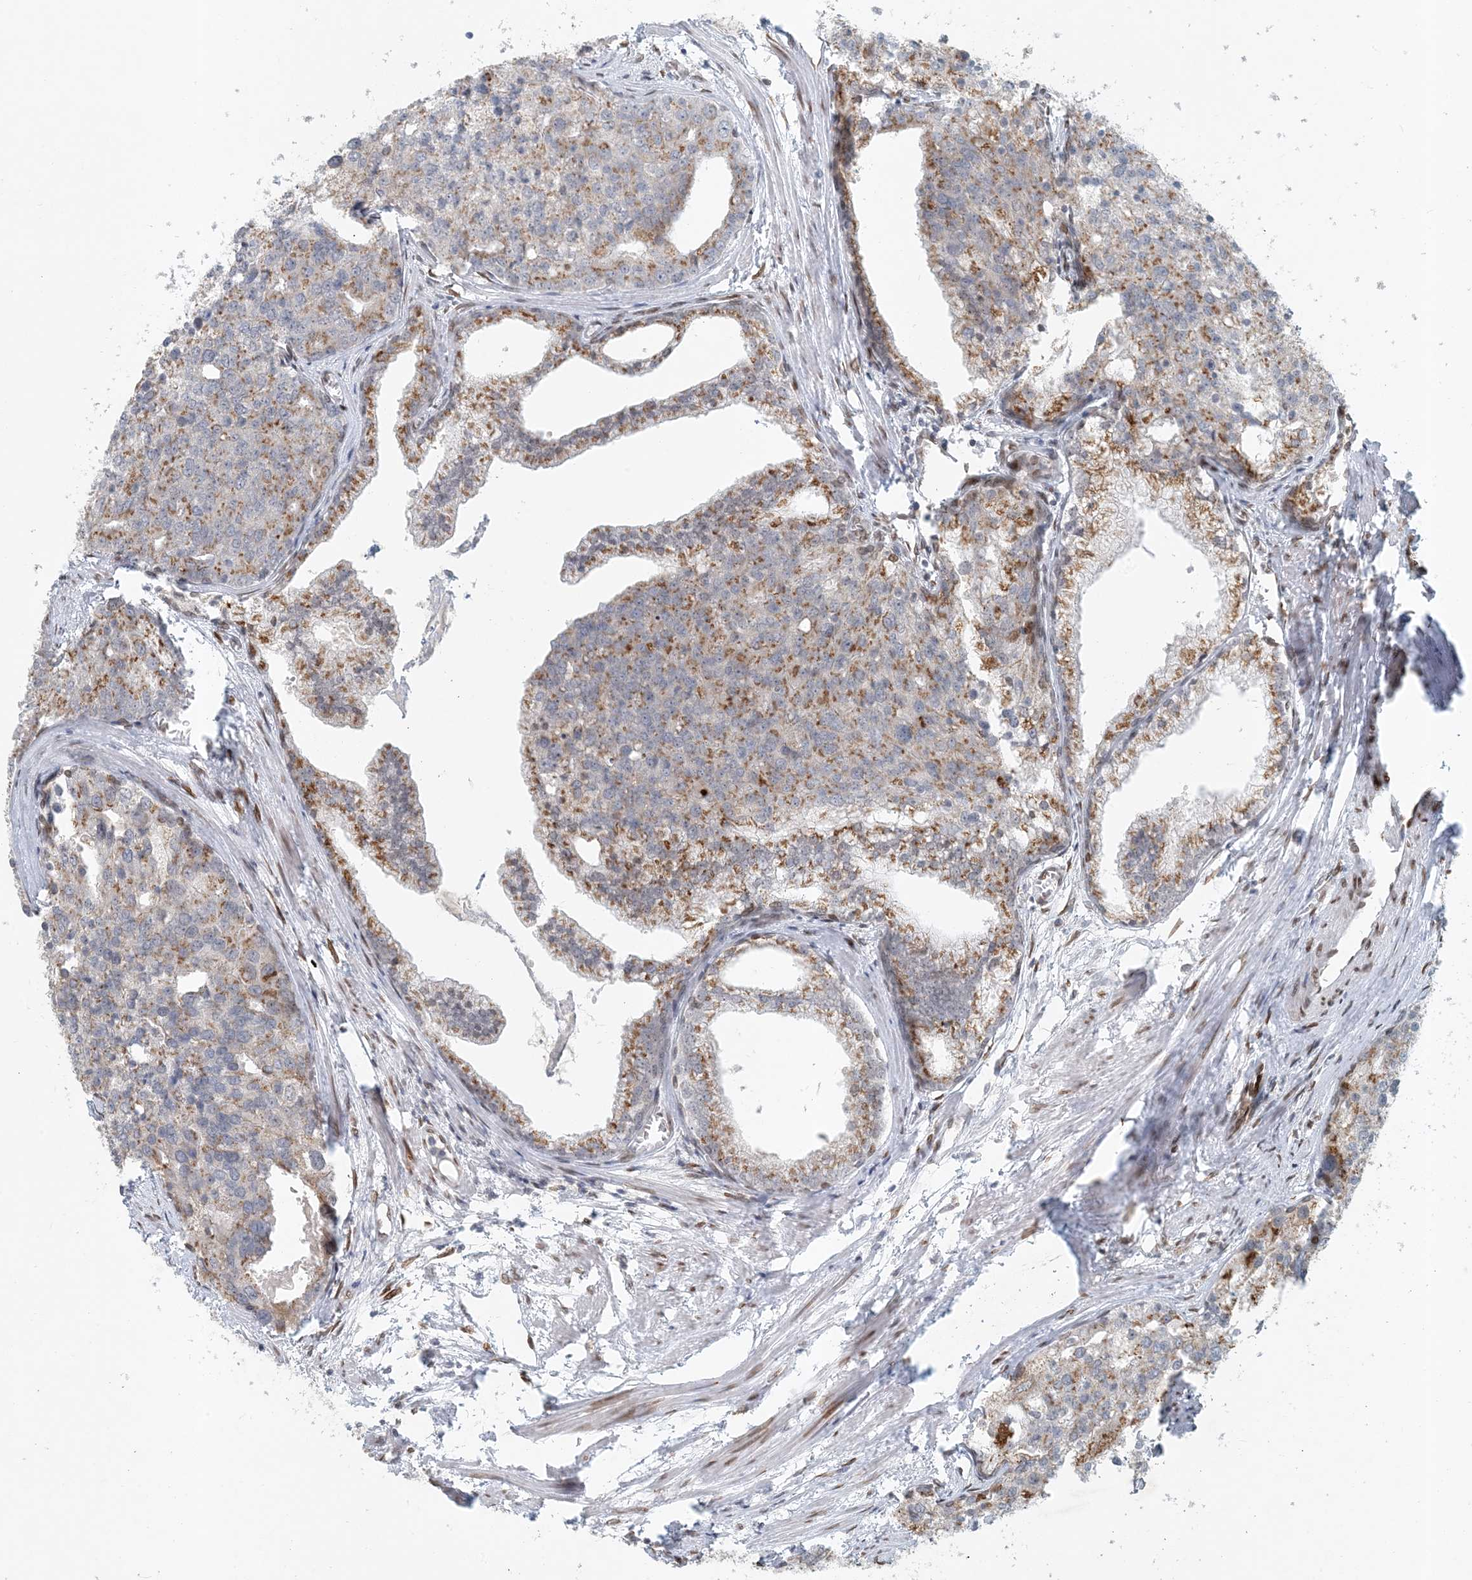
{"staining": {"intensity": "moderate", "quantity": "<25%", "location": "cytoplasmic/membranous"}, "tissue": "prostate cancer", "cell_type": "Tumor cells", "image_type": "cancer", "snomed": [{"axis": "morphology", "description": "Adenocarcinoma, High grade"}, {"axis": "topography", "description": "Prostate"}], "caption": "Immunohistochemistry (DAB) staining of prostate adenocarcinoma (high-grade) reveals moderate cytoplasmic/membranous protein staining in approximately <25% of tumor cells.", "gene": "SLC35A2", "patient": {"sex": "male", "age": 50}}